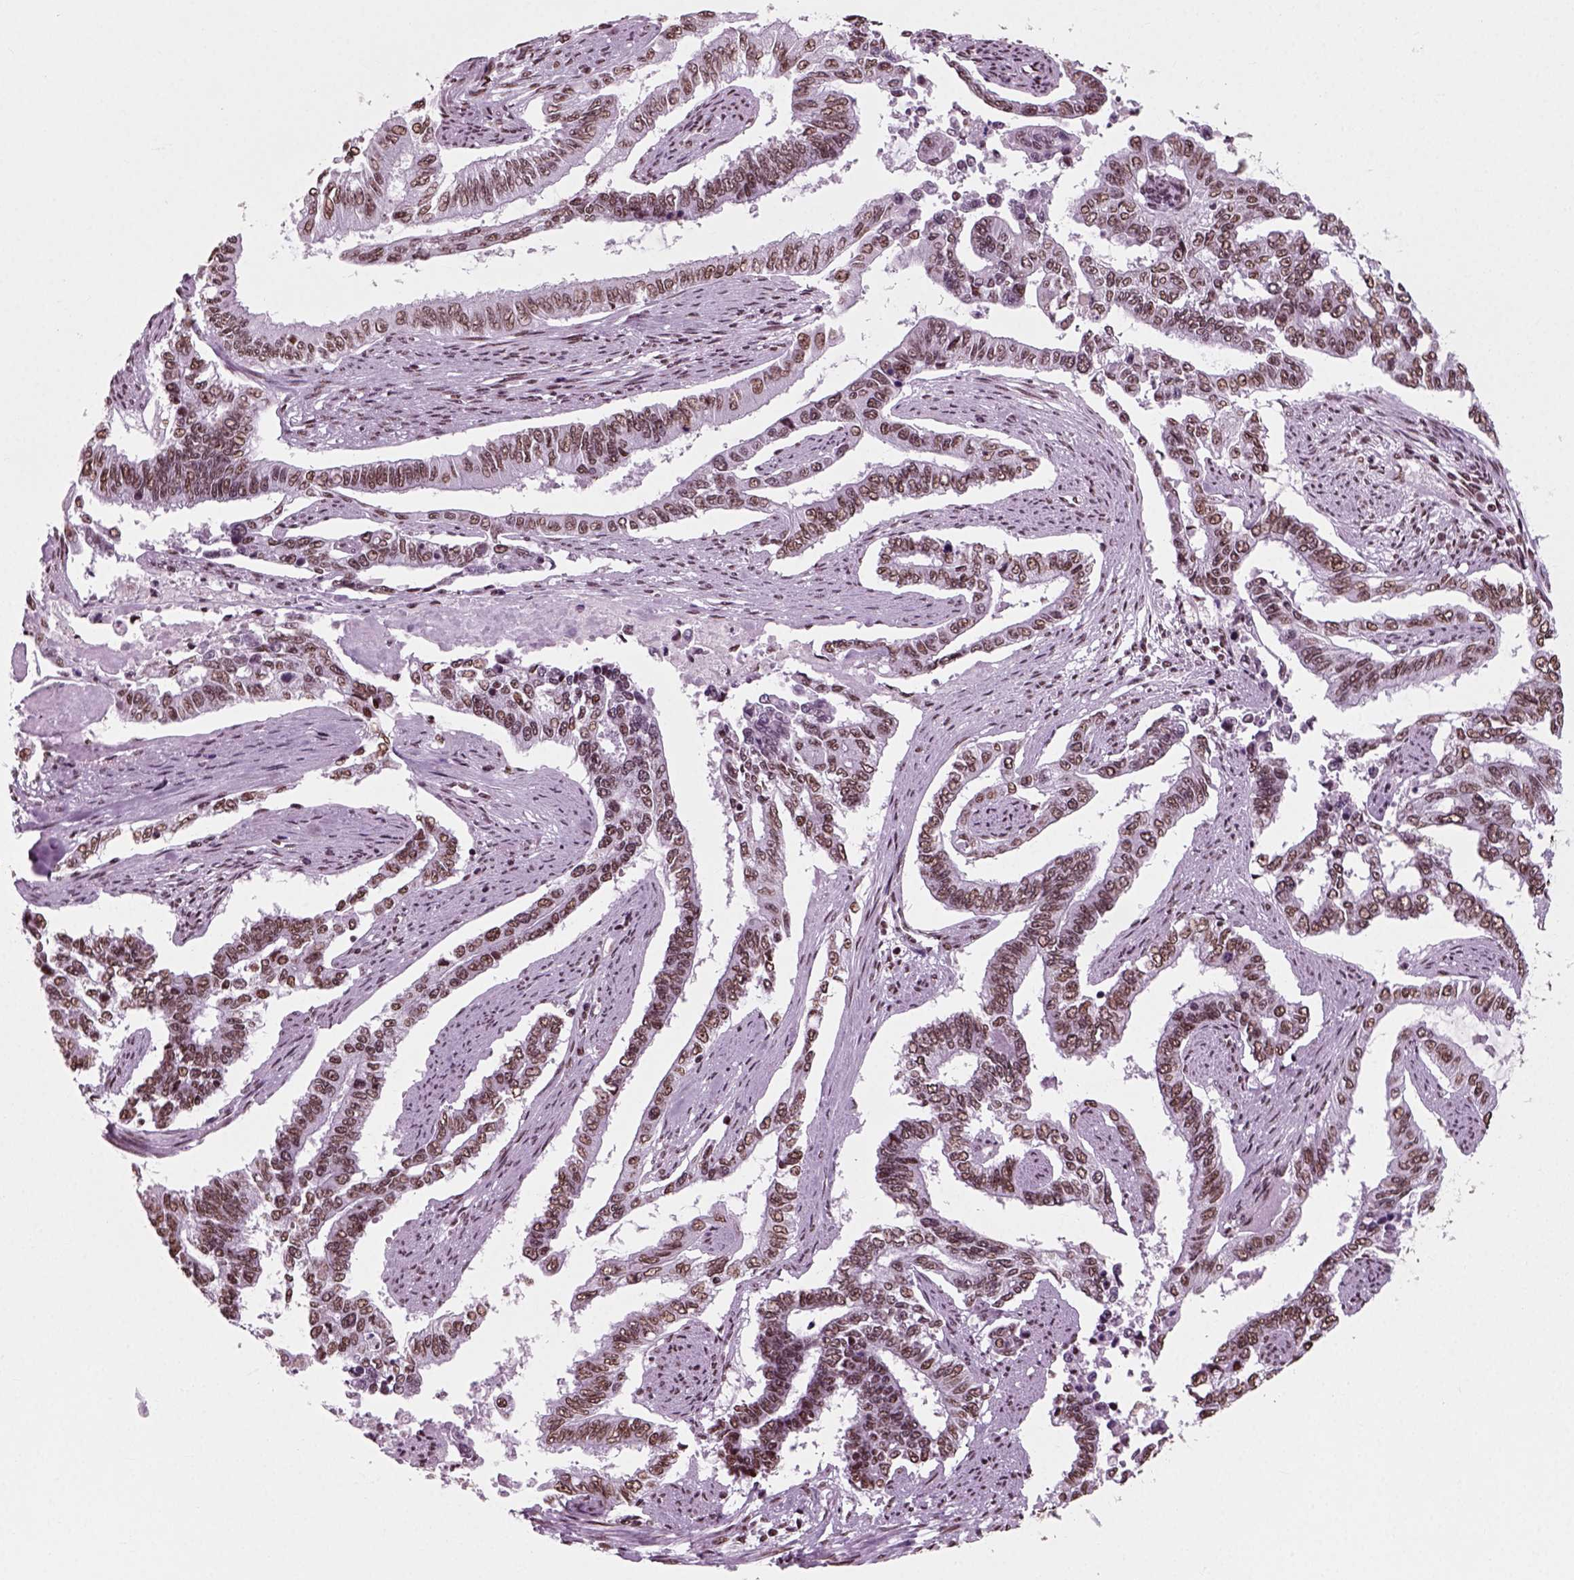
{"staining": {"intensity": "moderate", "quantity": ">75%", "location": "nuclear"}, "tissue": "endometrial cancer", "cell_type": "Tumor cells", "image_type": "cancer", "snomed": [{"axis": "morphology", "description": "Adenocarcinoma, NOS"}, {"axis": "topography", "description": "Uterus"}], "caption": "Immunohistochemical staining of adenocarcinoma (endometrial) shows moderate nuclear protein expression in about >75% of tumor cells.", "gene": "POLR1H", "patient": {"sex": "female", "age": 59}}